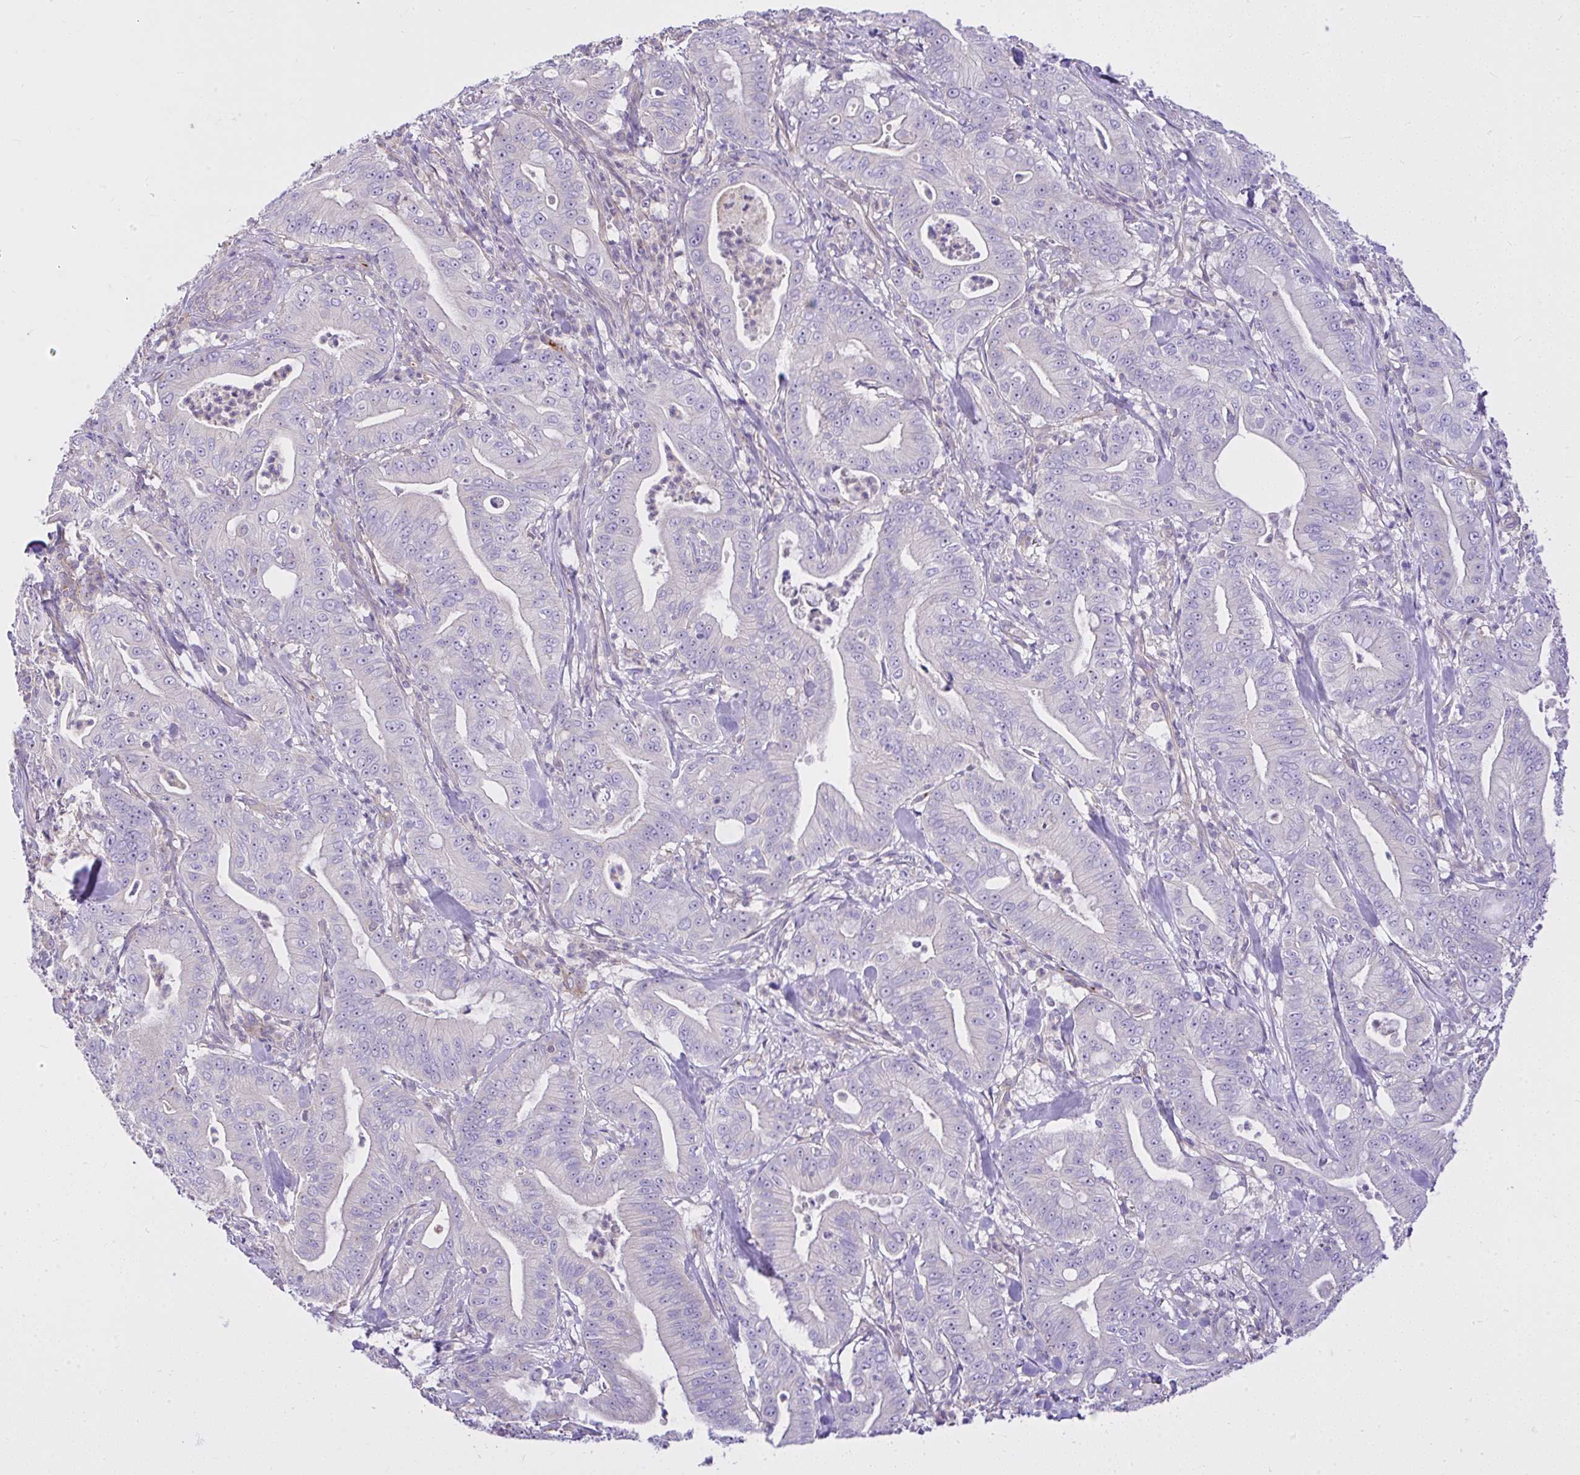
{"staining": {"intensity": "negative", "quantity": "none", "location": "none"}, "tissue": "pancreatic cancer", "cell_type": "Tumor cells", "image_type": "cancer", "snomed": [{"axis": "morphology", "description": "Adenocarcinoma, NOS"}, {"axis": "topography", "description": "Pancreas"}], "caption": "Immunohistochemistry (IHC) micrograph of pancreatic cancer (adenocarcinoma) stained for a protein (brown), which shows no expression in tumor cells.", "gene": "CCDC142", "patient": {"sex": "male", "age": 71}}